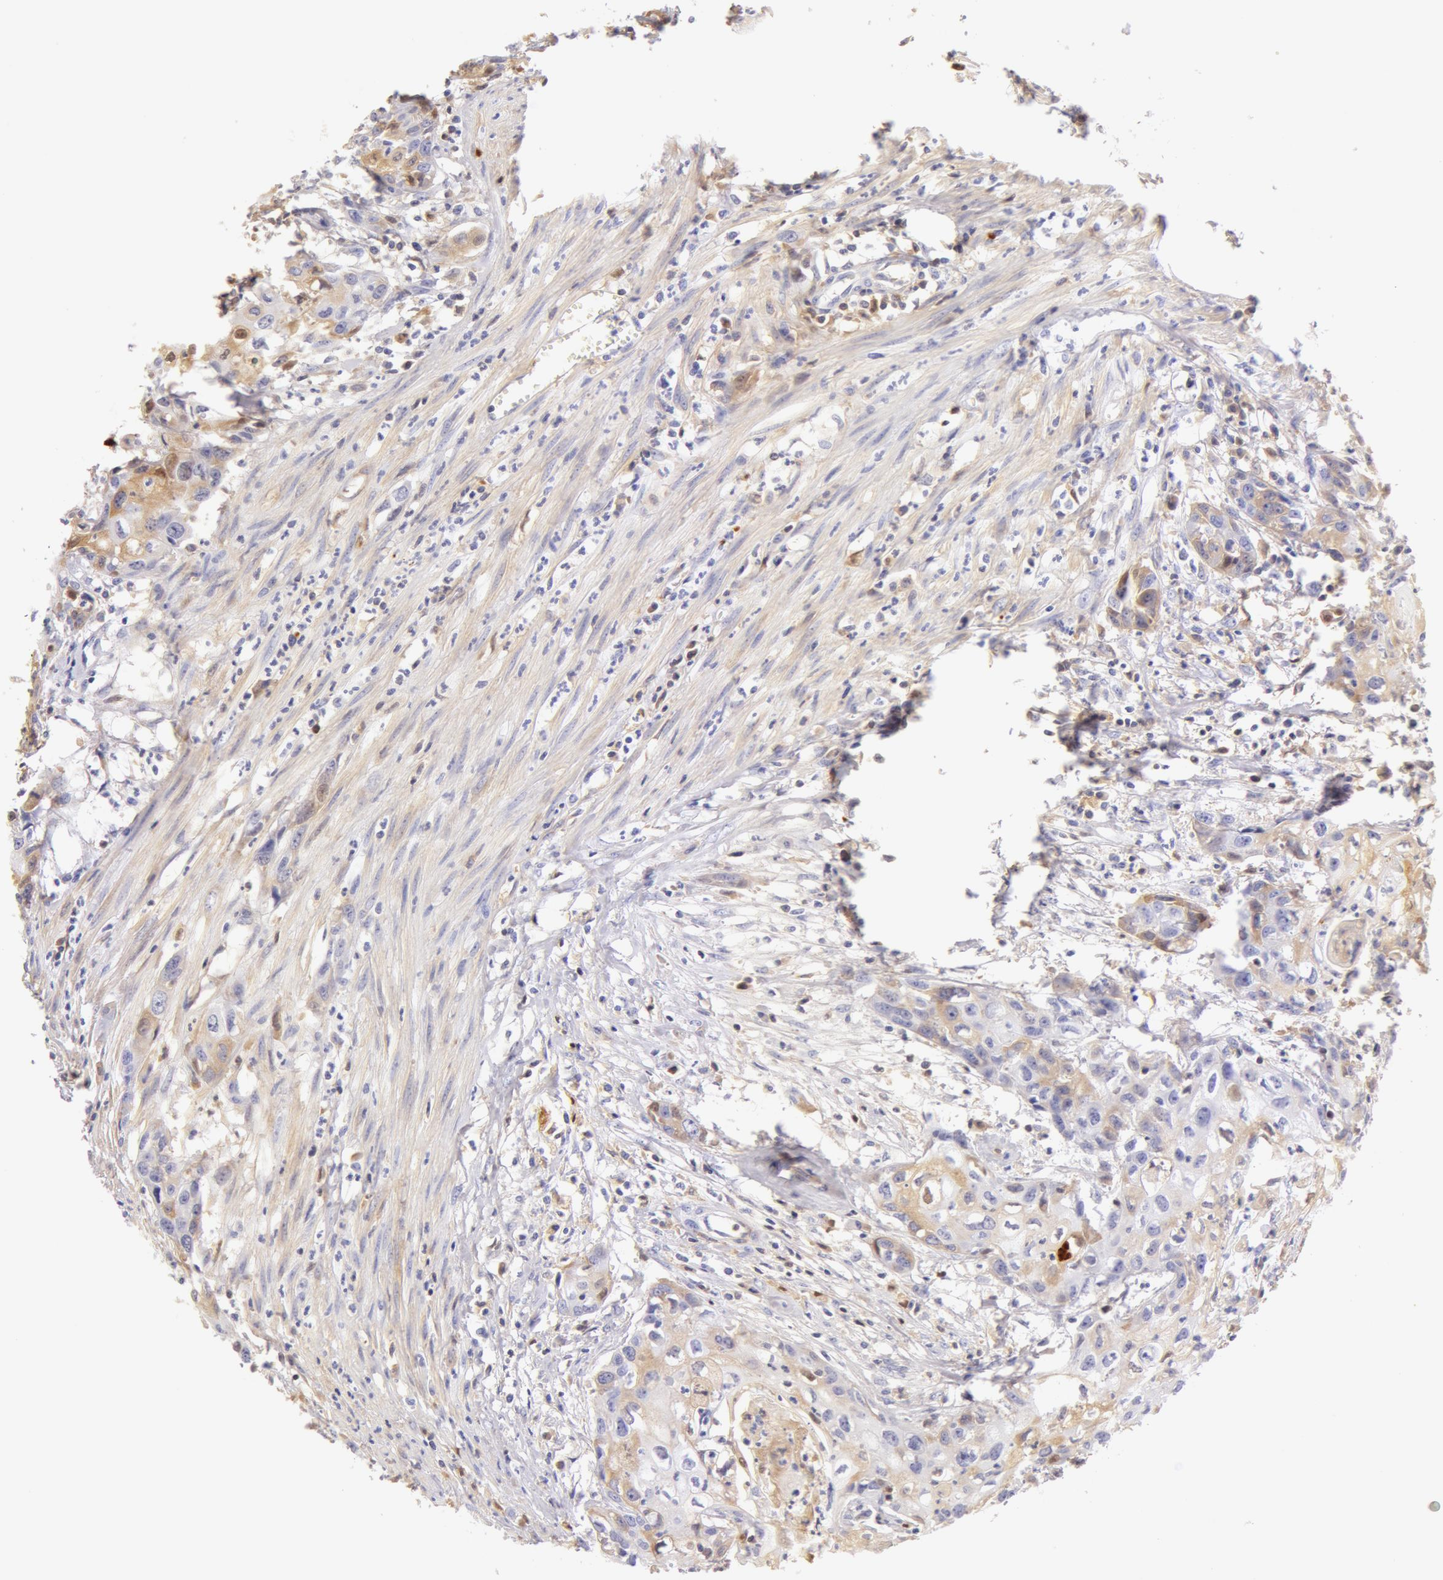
{"staining": {"intensity": "weak", "quantity": "<25%", "location": "cytoplasmic/membranous"}, "tissue": "urothelial cancer", "cell_type": "Tumor cells", "image_type": "cancer", "snomed": [{"axis": "morphology", "description": "Urothelial carcinoma, High grade"}, {"axis": "topography", "description": "Urinary bladder"}], "caption": "IHC of human high-grade urothelial carcinoma demonstrates no positivity in tumor cells.", "gene": "AHSG", "patient": {"sex": "male", "age": 54}}